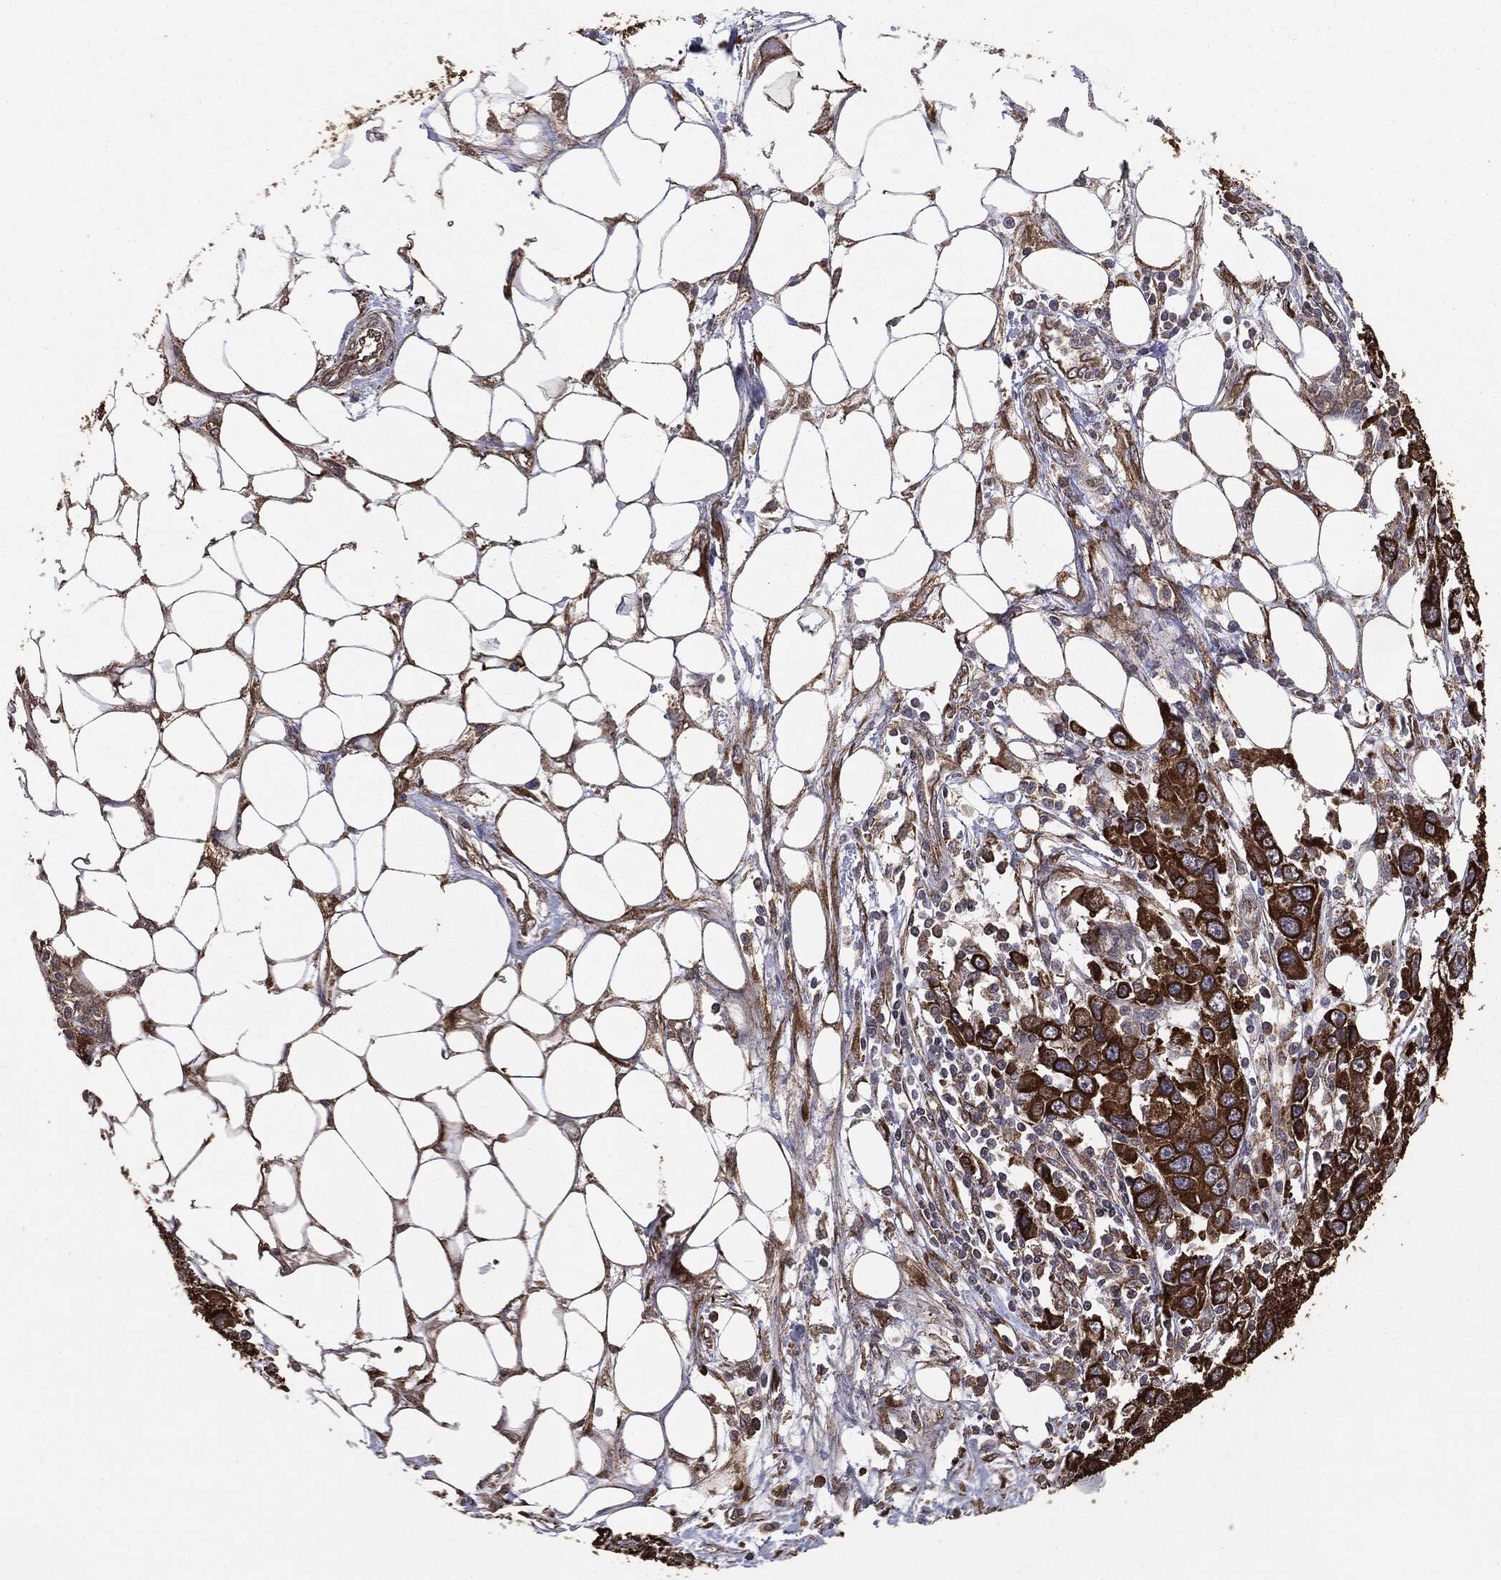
{"staining": {"intensity": "strong", "quantity": ">75%", "location": "cytoplasmic/membranous"}, "tissue": "ovarian cancer", "cell_type": "Tumor cells", "image_type": "cancer", "snomed": [{"axis": "morphology", "description": "Cystadenocarcinoma, serous, NOS"}, {"axis": "topography", "description": "Ovary"}], "caption": "This is an image of immunohistochemistry (IHC) staining of ovarian serous cystadenocarcinoma, which shows strong expression in the cytoplasmic/membranous of tumor cells.", "gene": "MTOR", "patient": {"sex": "female", "age": 76}}